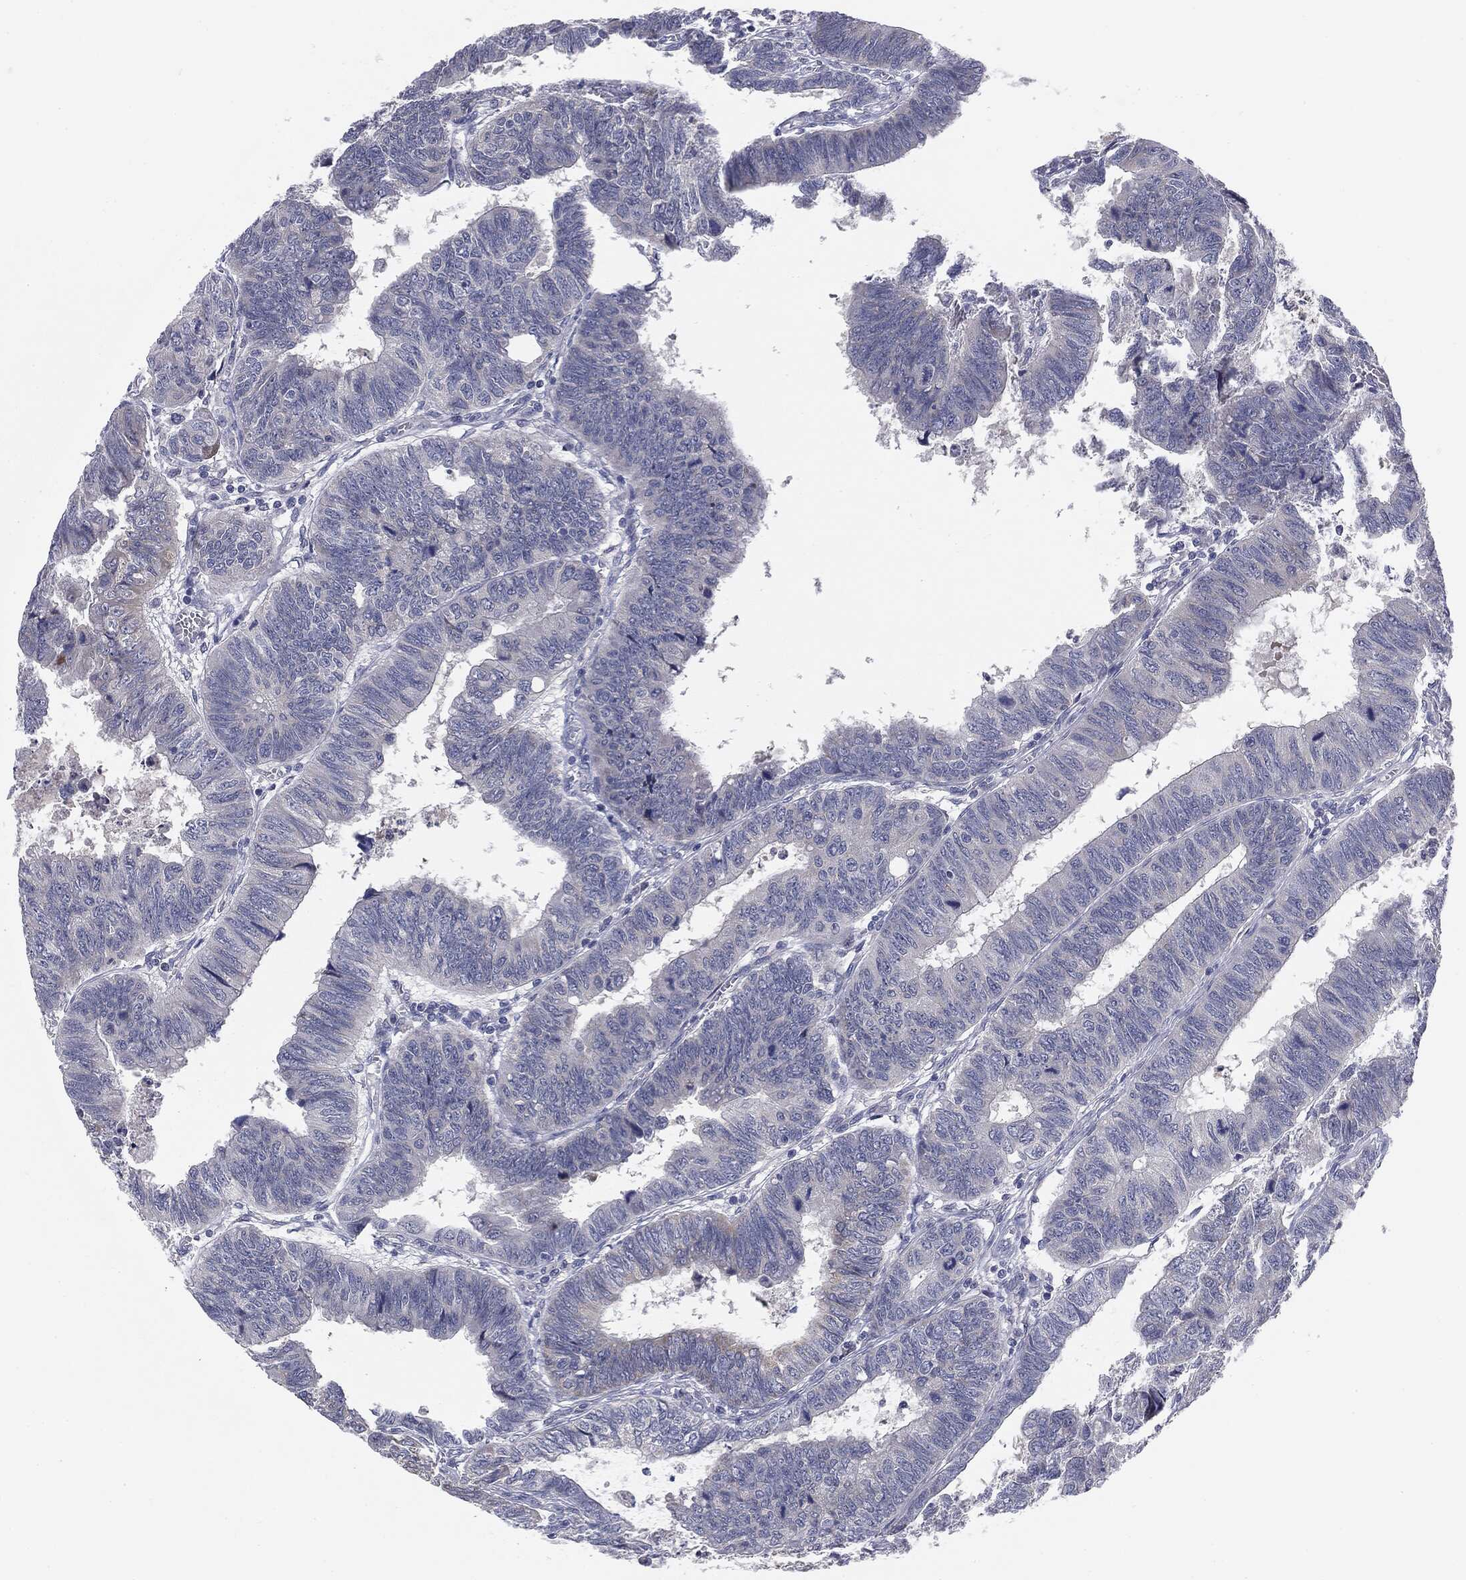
{"staining": {"intensity": "strong", "quantity": "<25%", "location": "cytoplasmic/membranous"}, "tissue": "colorectal cancer", "cell_type": "Tumor cells", "image_type": "cancer", "snomed": [{"axis": "morphology", "description": "Adenocarcinoma, NOS"}, {"axis": "topography", "description": "Colon"}], "caption": "A brown stain highlights strong cytoplasmic/membranous positivity of a protein in human colorectal cancer tumor cells. Nuclei are stained in blue.", "gene": "KRT5", "patient": {"sex": "male", "age": 62}}